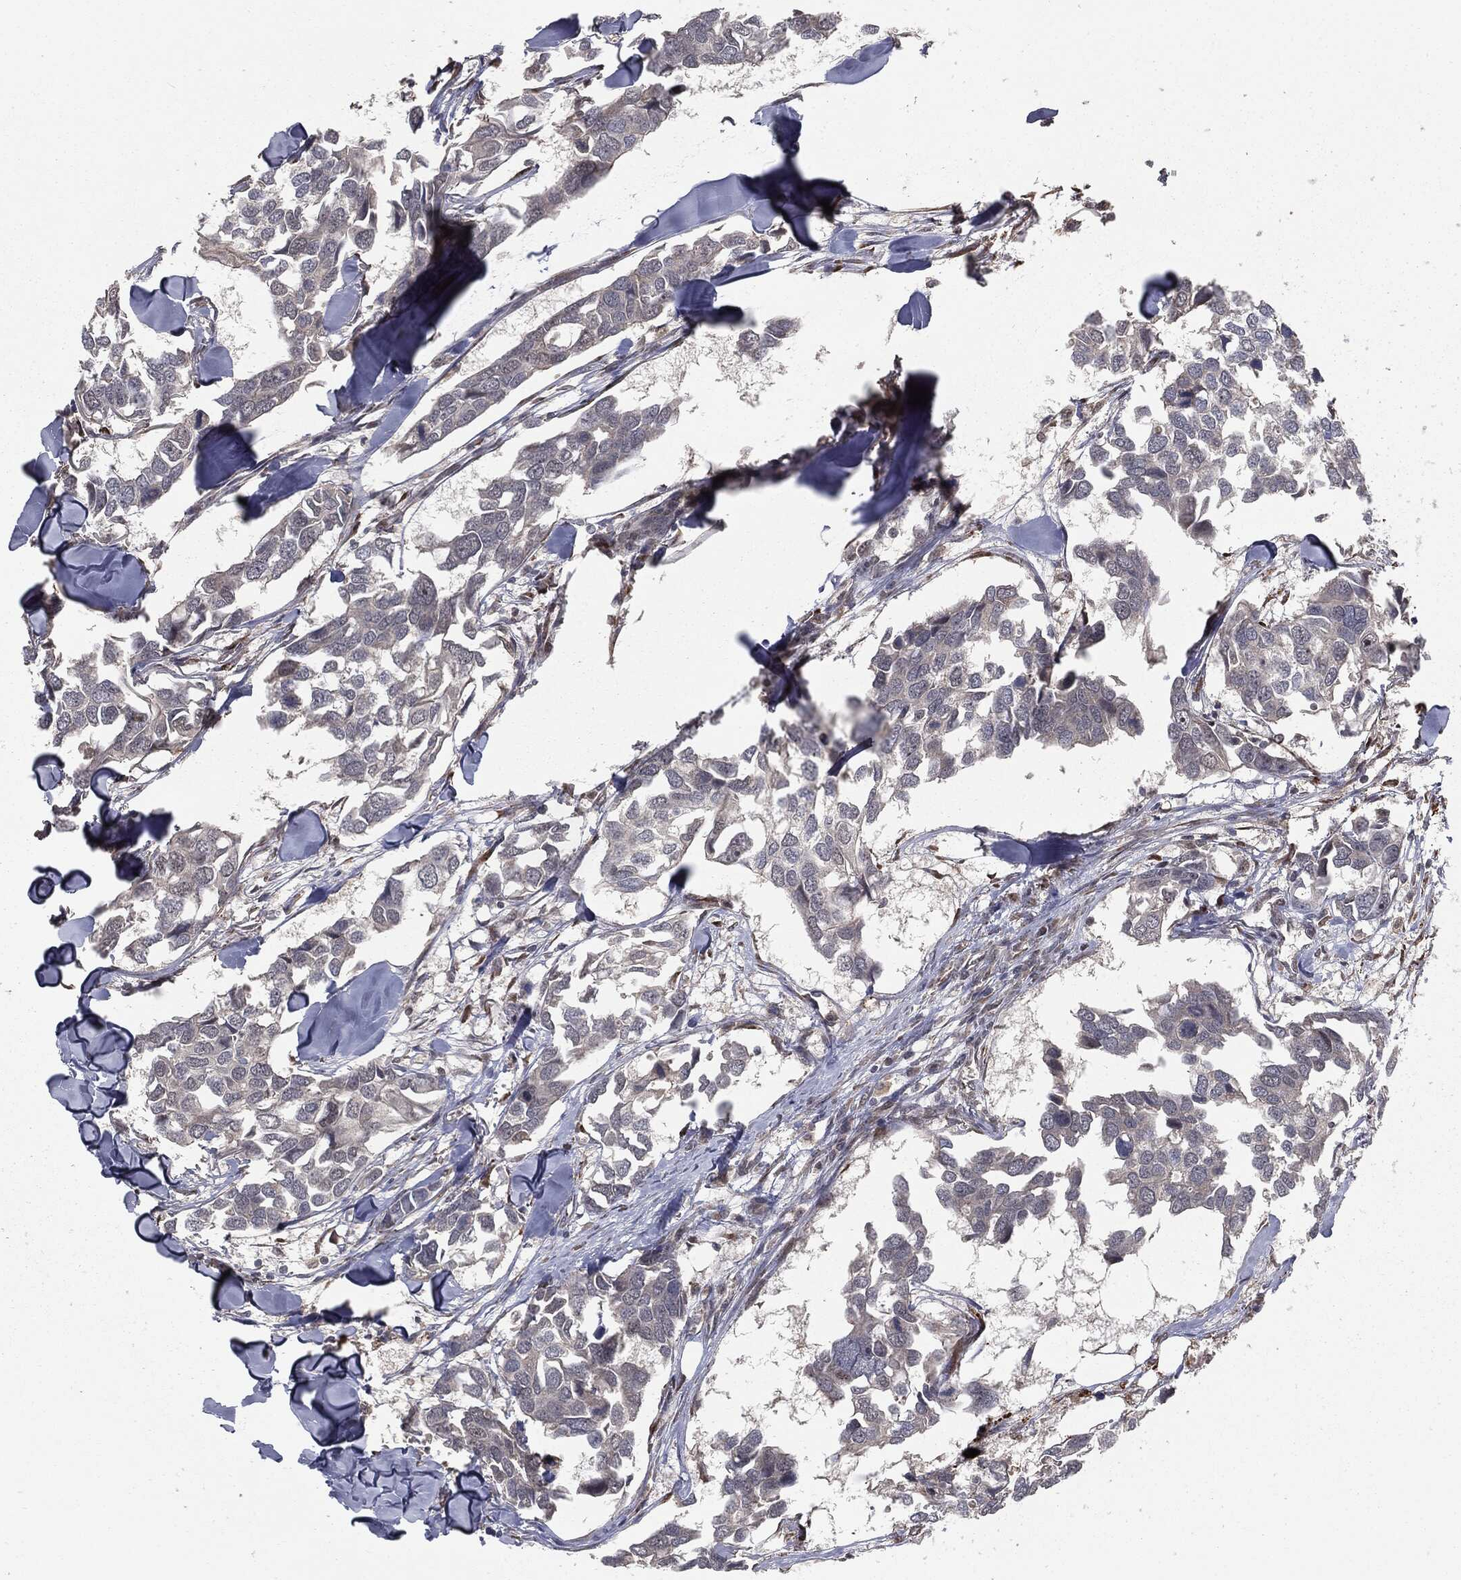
{"staining": {"intensity": "negative", "quantity": "none", "location": "none"}, "tissue": "breast cancer", "cell_type": "Tumor cells", "image_type": "cancer", "snomed": [{"axis": "morphology", "description": "Duct carcinoma"}, {"axis": "topography", "description": "Breast"}], "caption": "Infiltrating ductal carcinoma (breast) stained for a protein using immunohistochemistry displays no positivity tumor cells.", "gene": "FBXO7", "patient": {"sex": "female", "age": 83}}